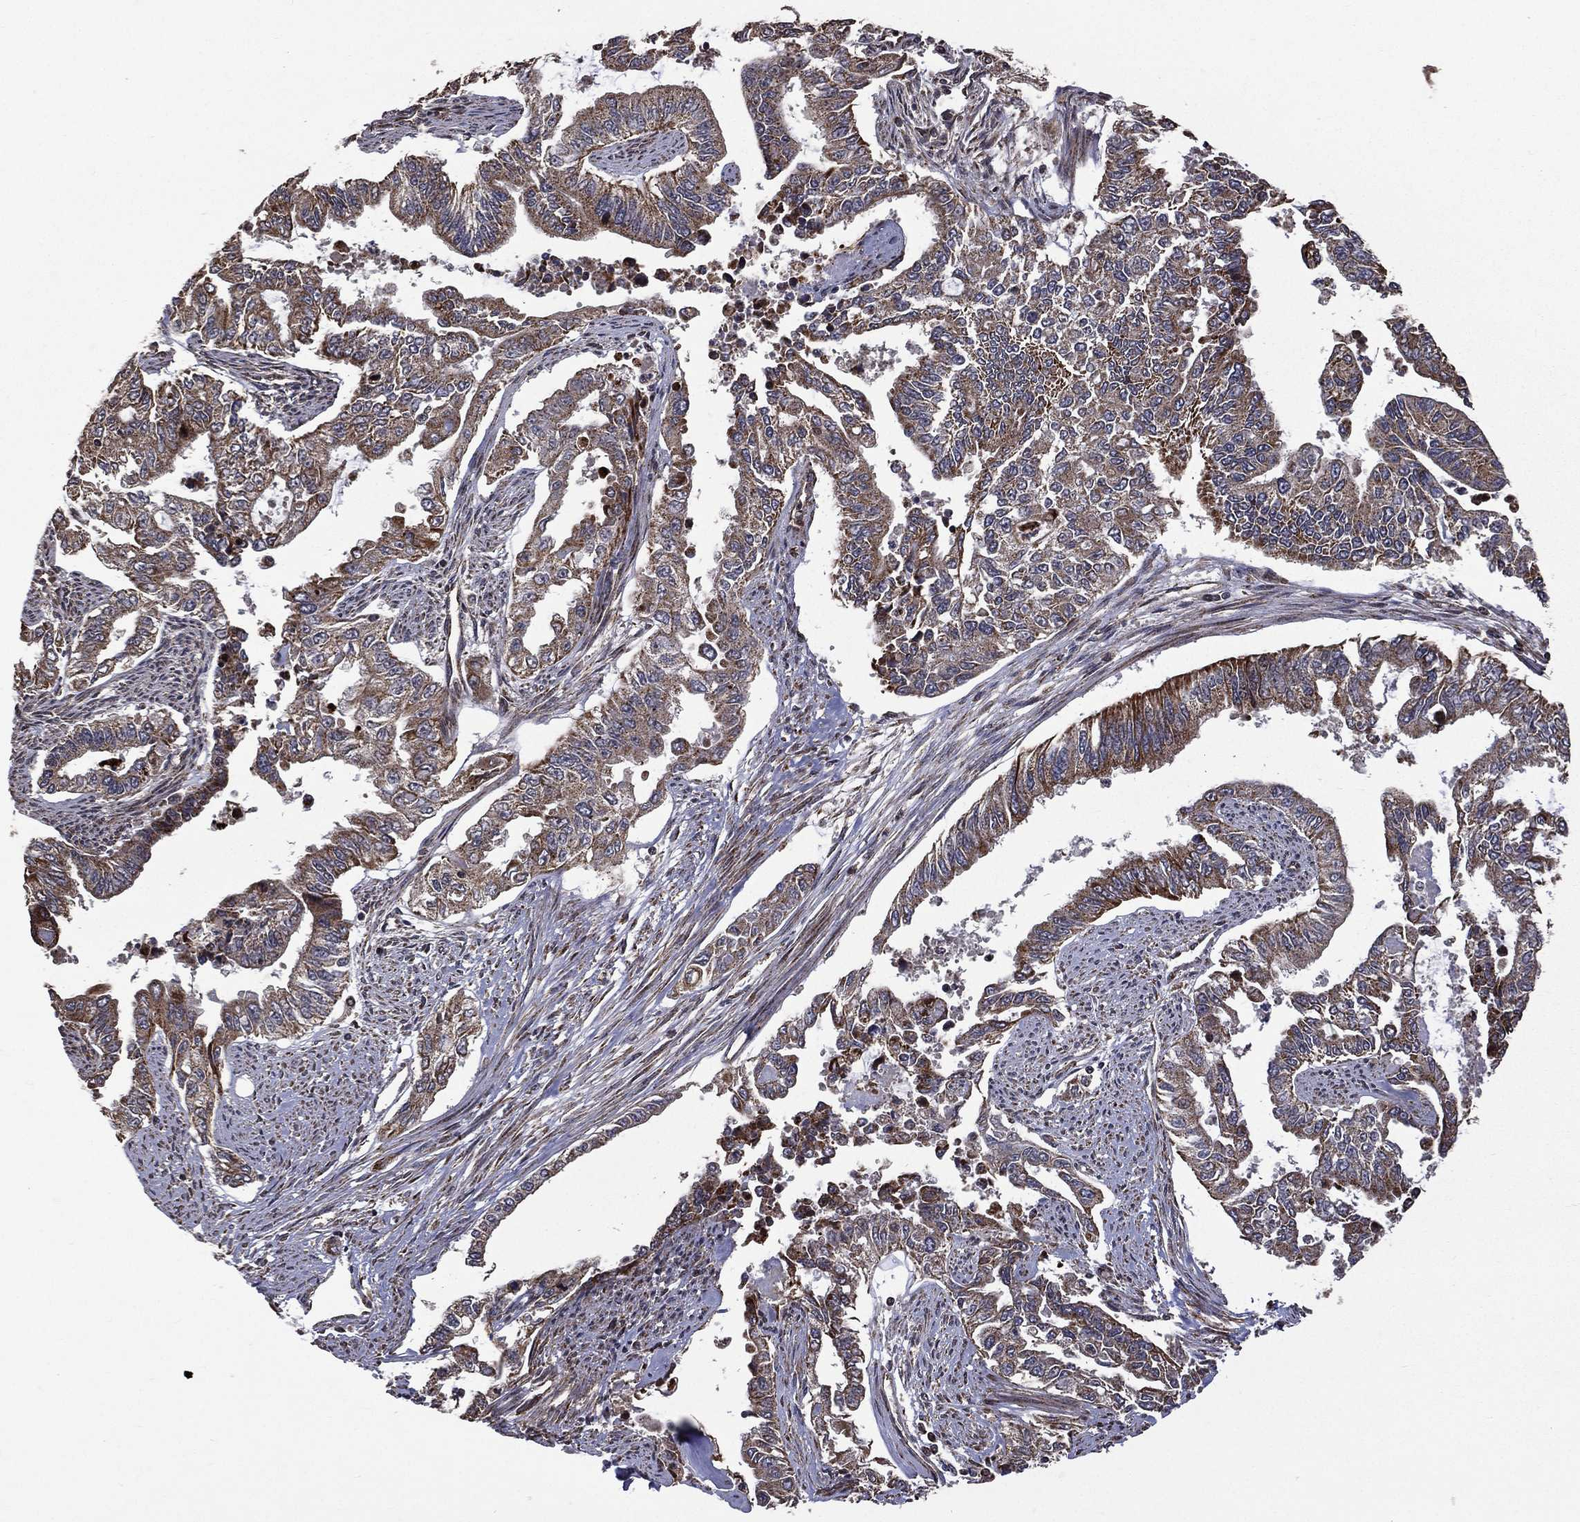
{"staining": {"intensity": "moderate", "quantity": ">75%", "location": "cytoplasmic/membranous"}, "tissue": "endometrial cancer", "cell_type": "Tumor cells", "image_type": "cancer", "snomed": [{"axis": "morphology", "description": "Adenocarcinoma, NOS"}, {"axis": "topography", "description": "Uterus"}], "caption": "Immunohistochemical staining of endometrial cancer (adenocarcinoma) exhibits moderate cytoplasmic/membranous protein expression in about >75% of tumor cells.", "gene": "GIMAP6", "patient": {"sex": "female", "age": 59}}